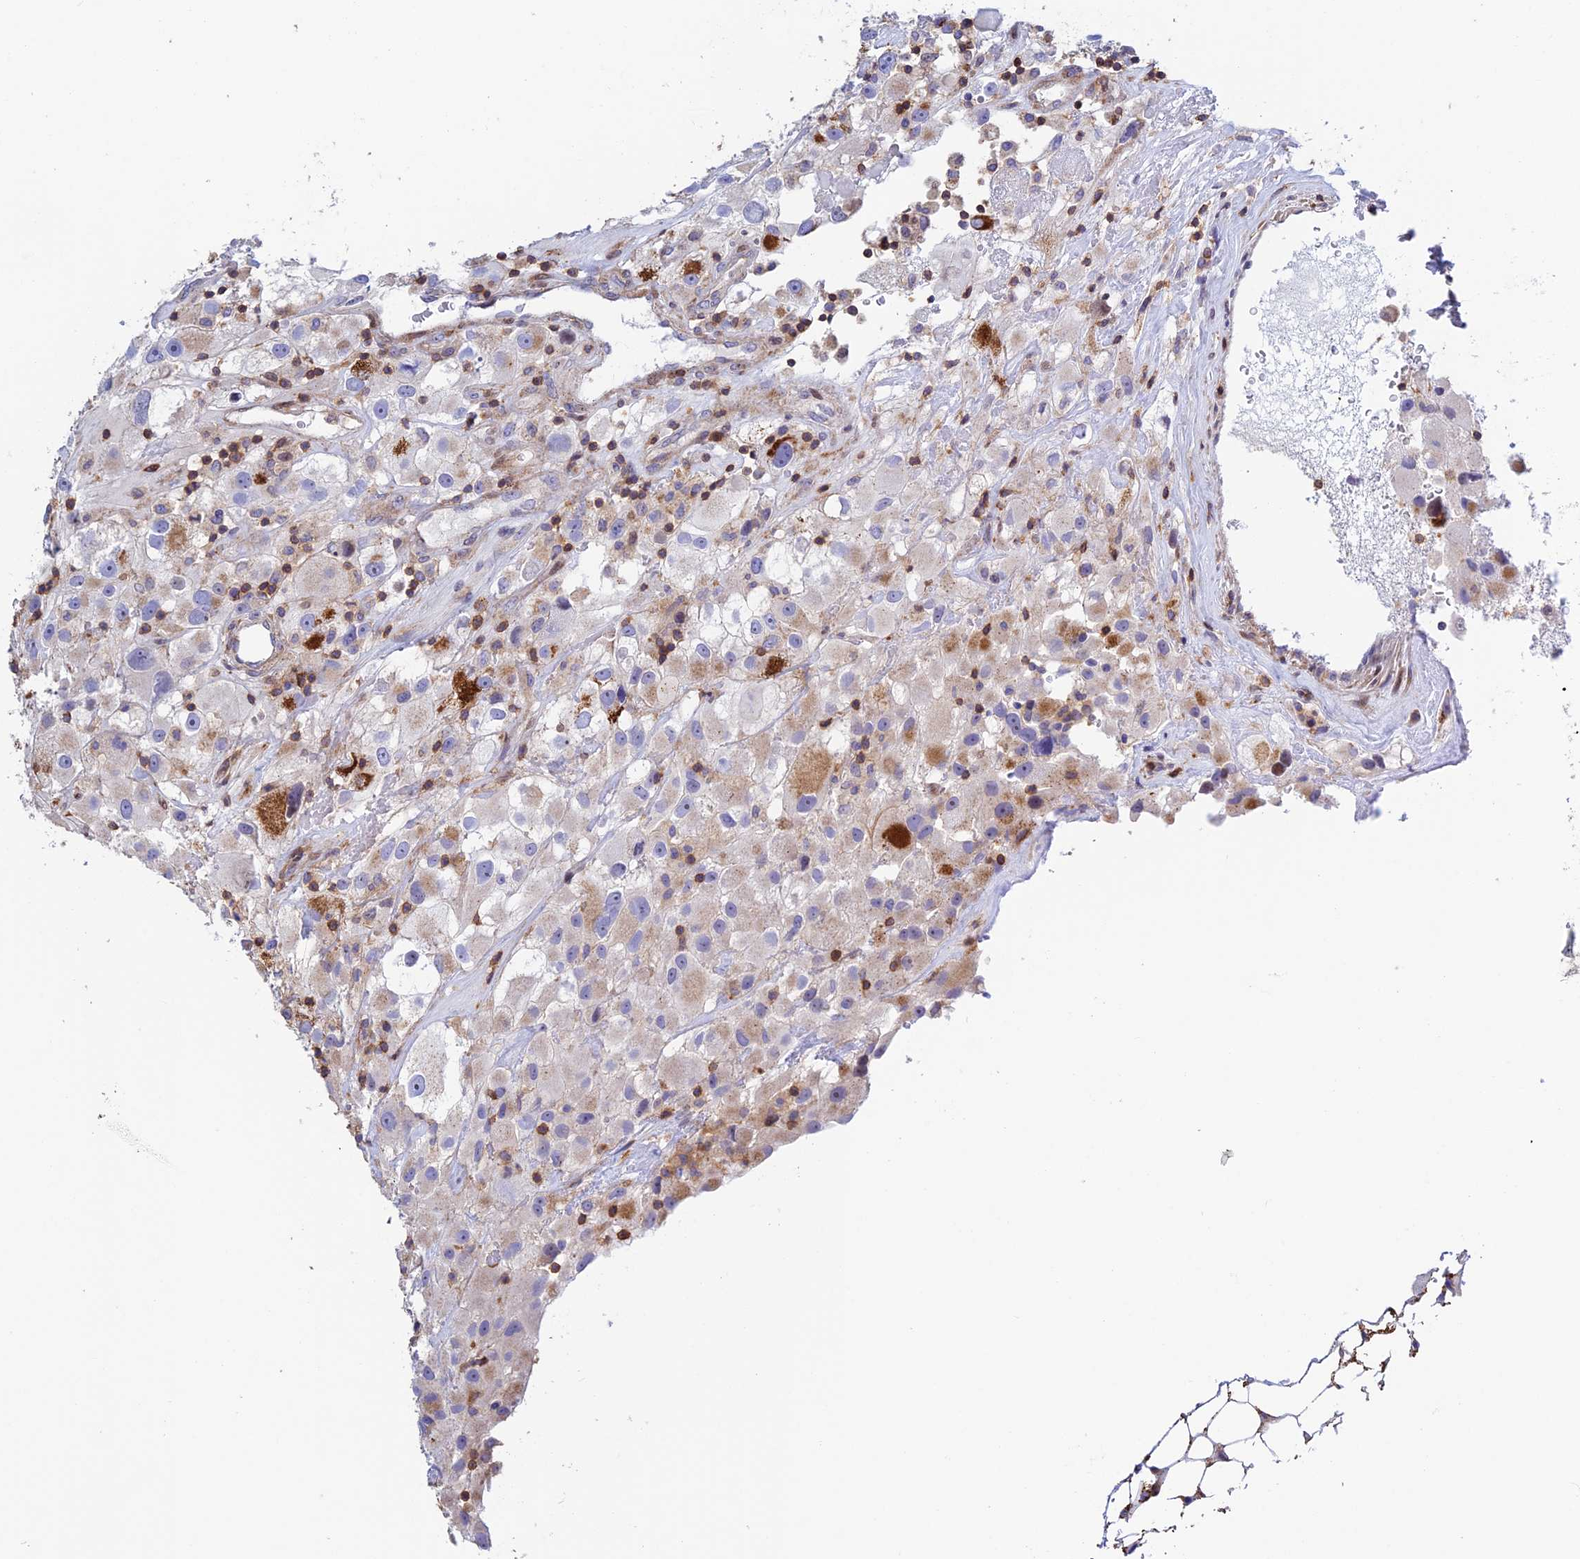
{"staining": {"intensity": "strong", "quantity": "<25%", "location": "cytoplasmic/membranous"}, "tissue": "renal cancer", "cell_type": "Tumor cells", "image_type": "cancer", "snomed": [{"axis": "morphology", "description": "Adenocarcinoma, NOS"}, {"axis": "topography", "description": "Kidney"}], "caption": "A medium amount of strong cytoplasmic/membranous expression is present in about <25% of tumor cells in renal cancer (adenocarcinoma) tissue.", "gene": "PRIM1", "patient": {"sex": "female", "age": 52}}